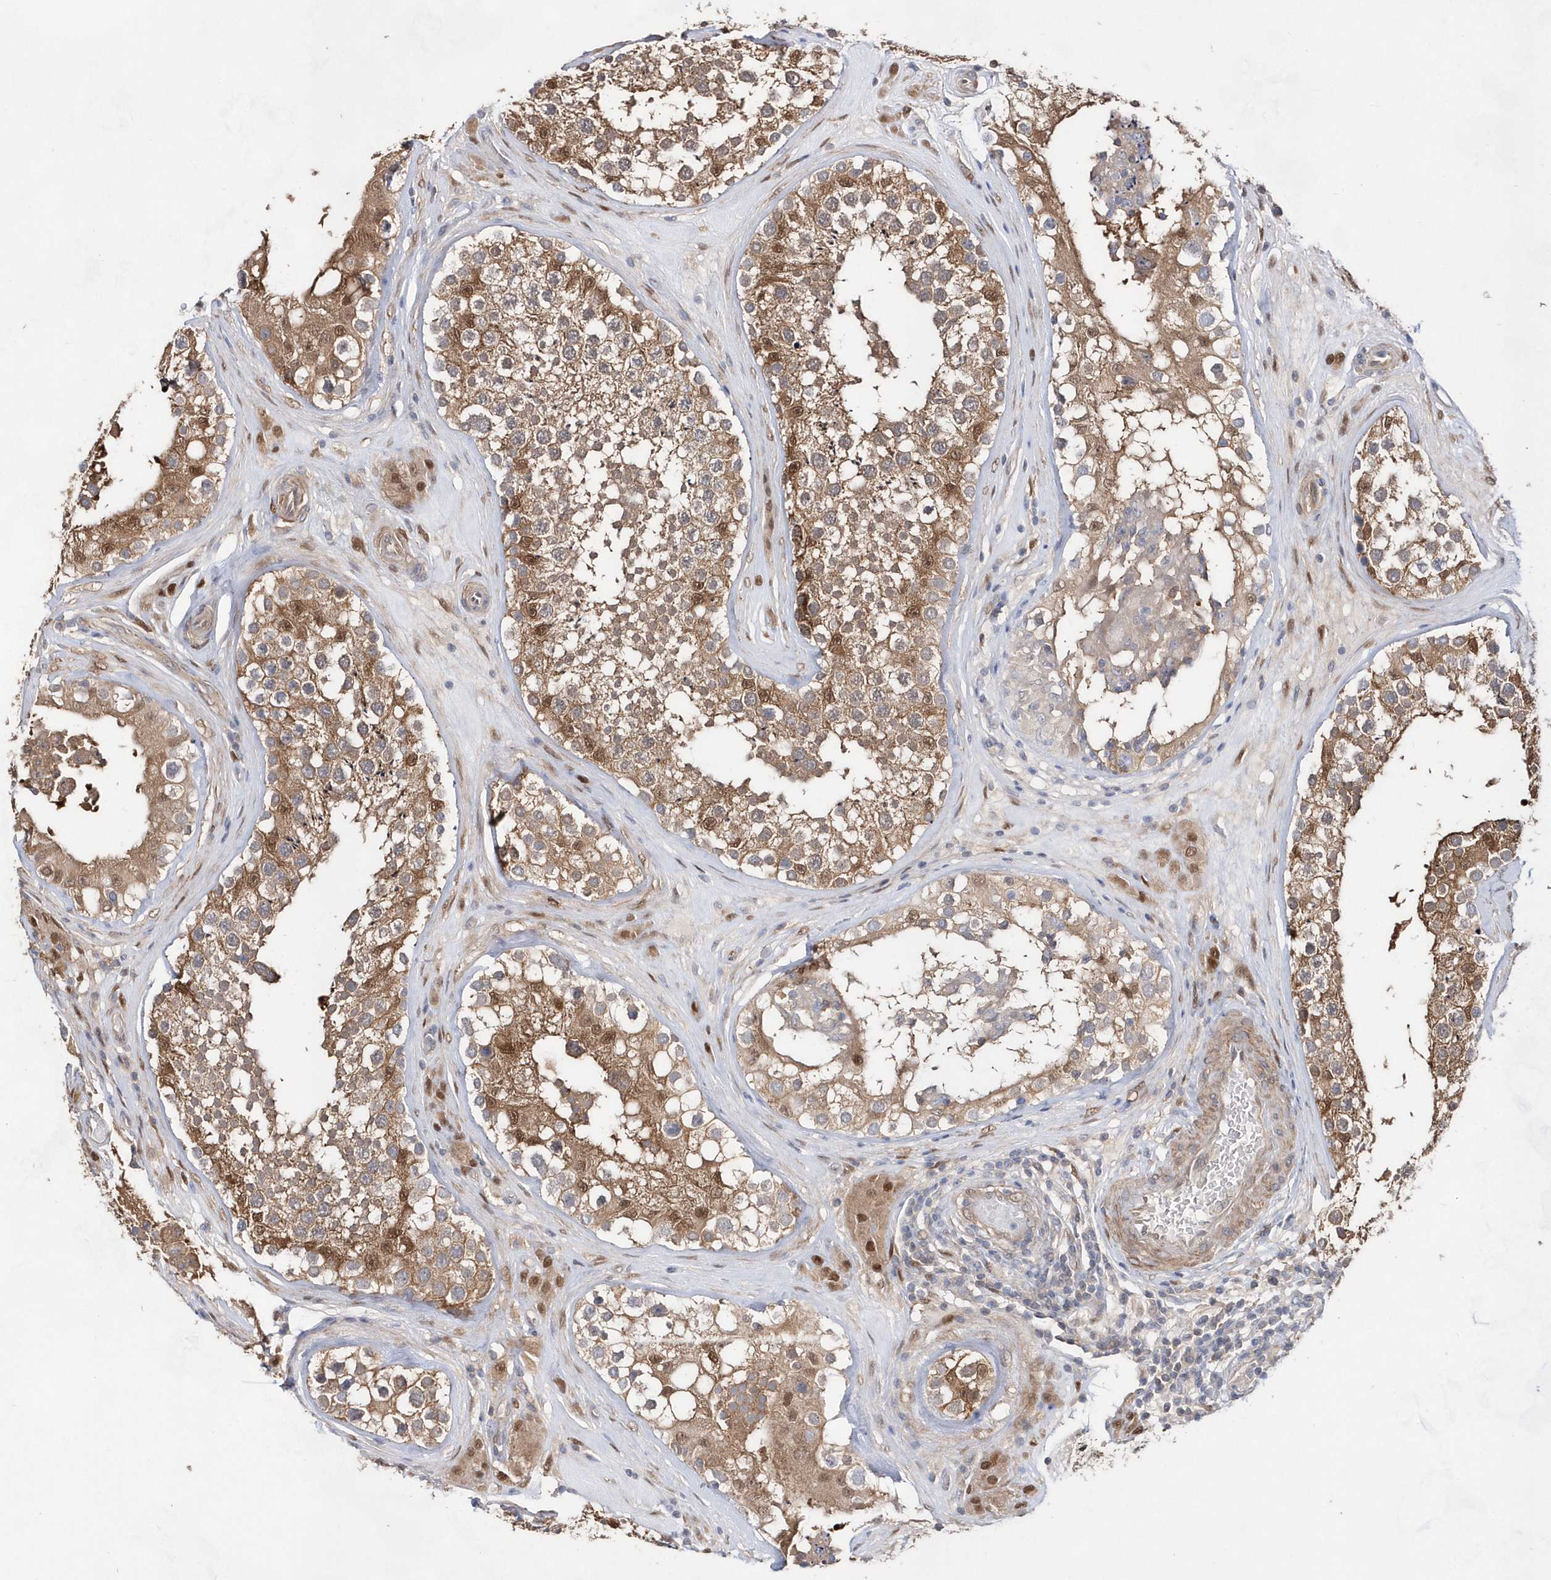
{"staining": {"intensity": "moderate", "quantity": ">75%", "location": "cytoplasmic/membranous,nuclear"}, "tissue": "testis", "cell_type": "Cells in seminiferous ducts", "image_type": "normal", "snomed": [{"axis": "morphology", "description": "Normal tissue, NOS"}, {"axis": "topography", "description": "Testis"}], "caption": "Protein staining of benign testis exhibits moderate cytoplasmic/membranous,nuclear staining in about >75% of cells in seminiferous ducts.", "gene": "BDH2", "patient": {"sex": "male", "age": 46}}